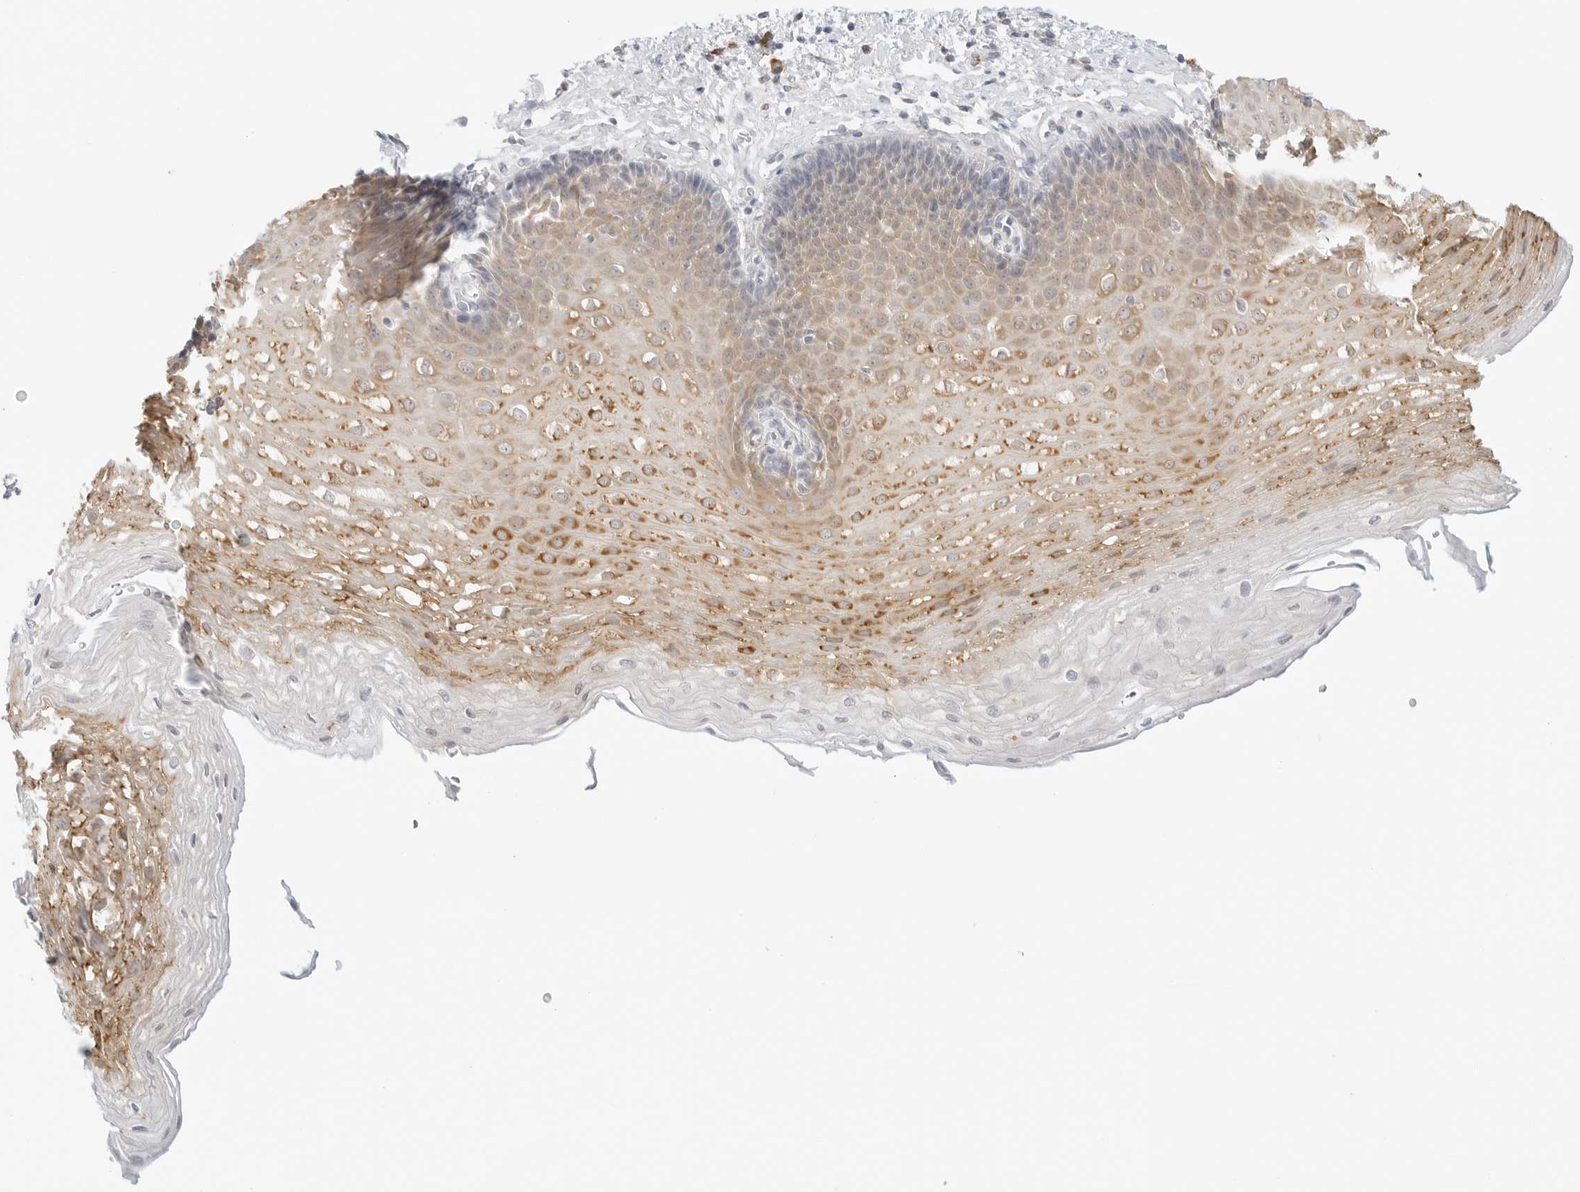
{"staining": {"intensity": "moderate", "quantity": "<25%", "location": "cytoplasmic/membranous"}, "tissue": "esophagus", "cell_type": "Squamous epithelial cells", "image_type": "normal", "snomed": [{"axis": "morphology", "description": "Normal tissue, NOS"}, {"axis": "topography", "description": "Esophagus"}], "caption": "Esophagus stained with a brown dye reveals moderate cytoplasmic/membranous positive expression in about <25% of squamous epithelial cells.", "gene": "THEM4", "patient": {"sex": "female", "age": 66}}